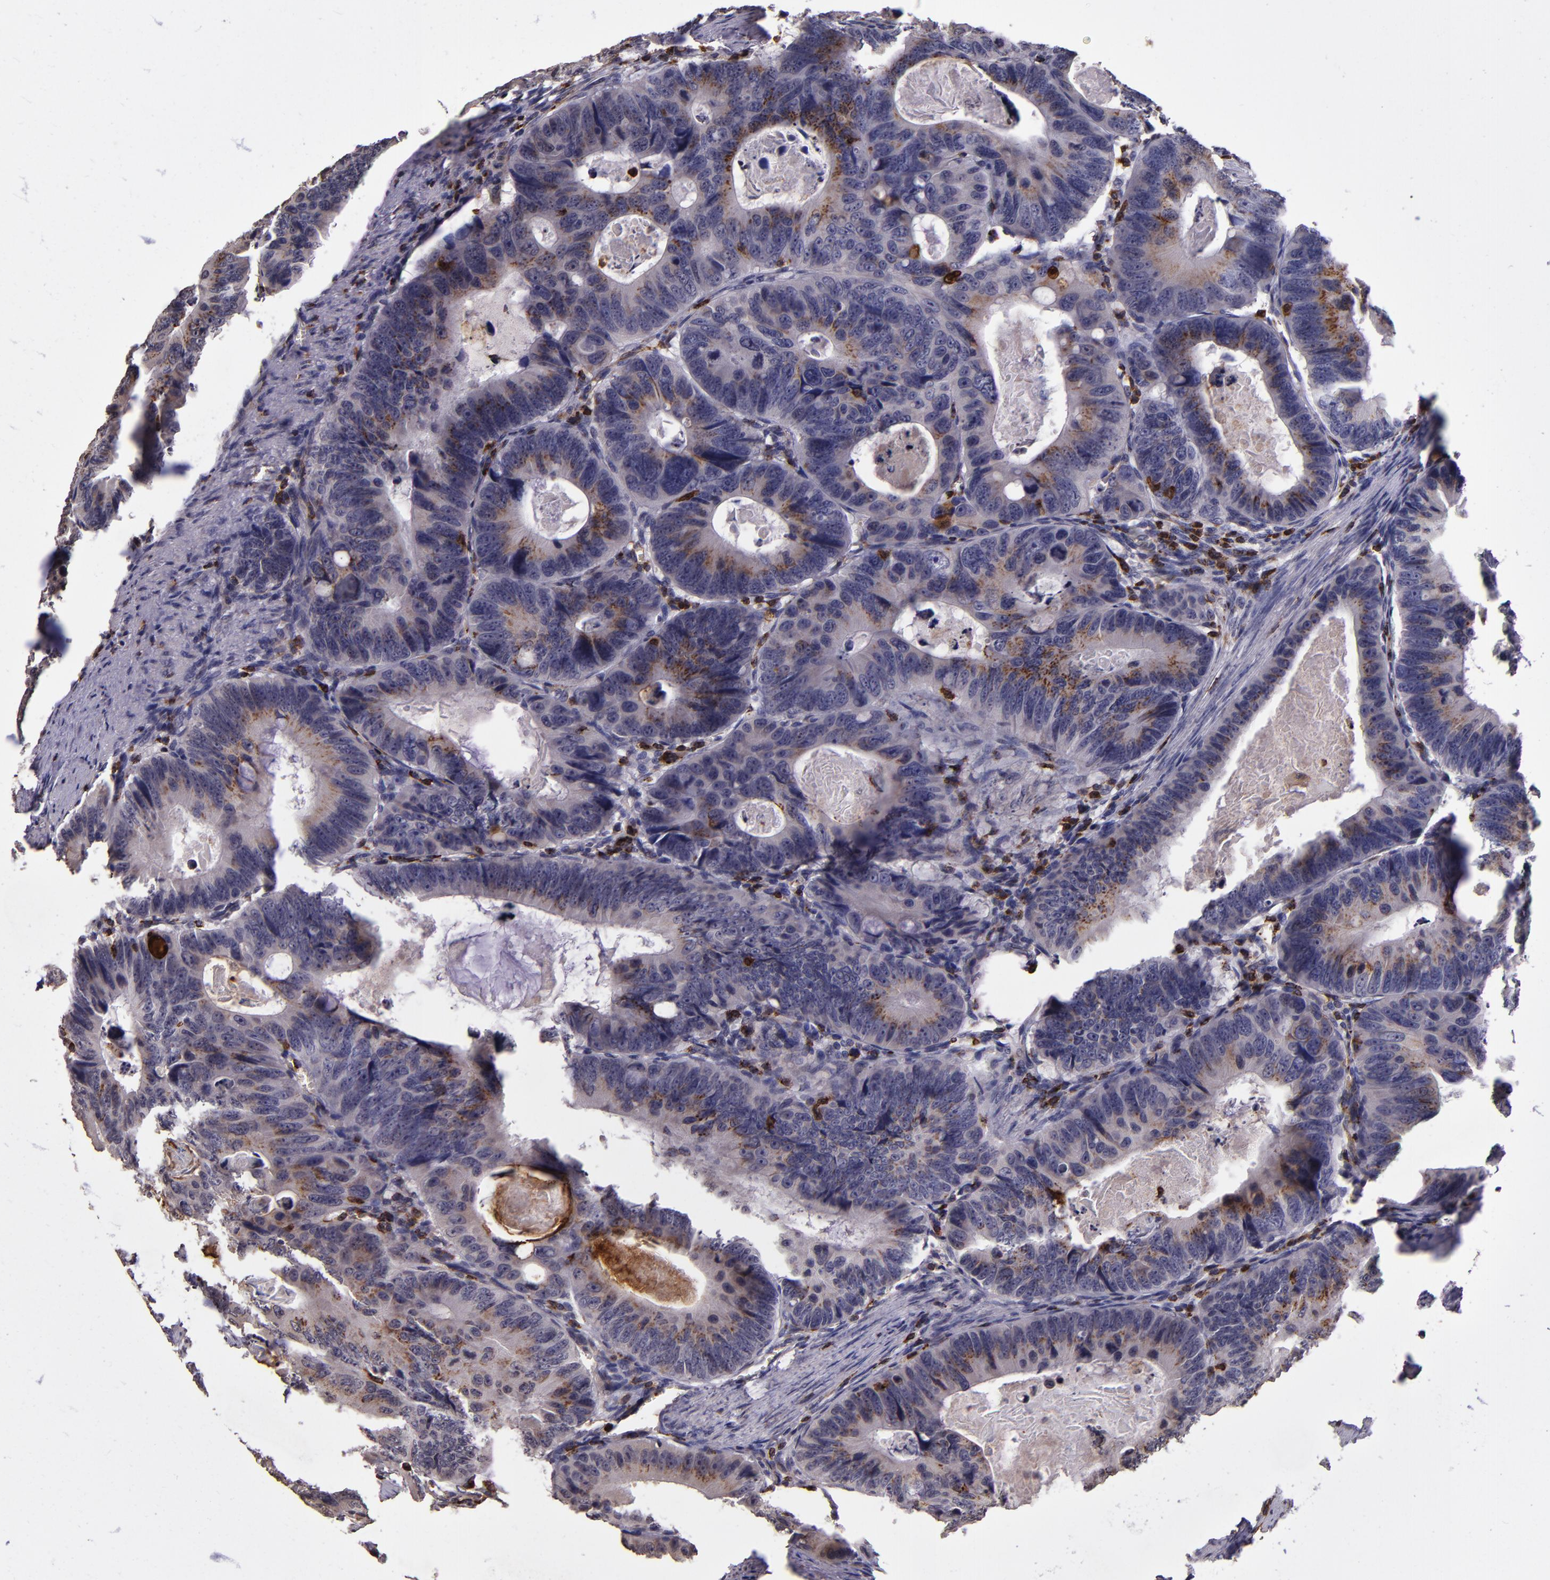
{"staining": {"intensity": "moderate", "quantity": "25%-75%", "location": "cytoplasmic/membranous"}, "tissue": "colorectal cancer", "cell_type": "Tumor cells", "image_type": "cancer", "snomed": [{"axis": "morphology", "description": "Adenocarcinoma, NOS"}, {"axis": "topography", "description": "Colon"}], "caption": "Protein staining of colorectal cancer (adenocarcinoma) tissue shows moderate cytoplasmic/membranous staining in about 25%-75% of tumor cells.", "gene": "SLC2A3", "patient": {"sex": "female", "age": 55}}